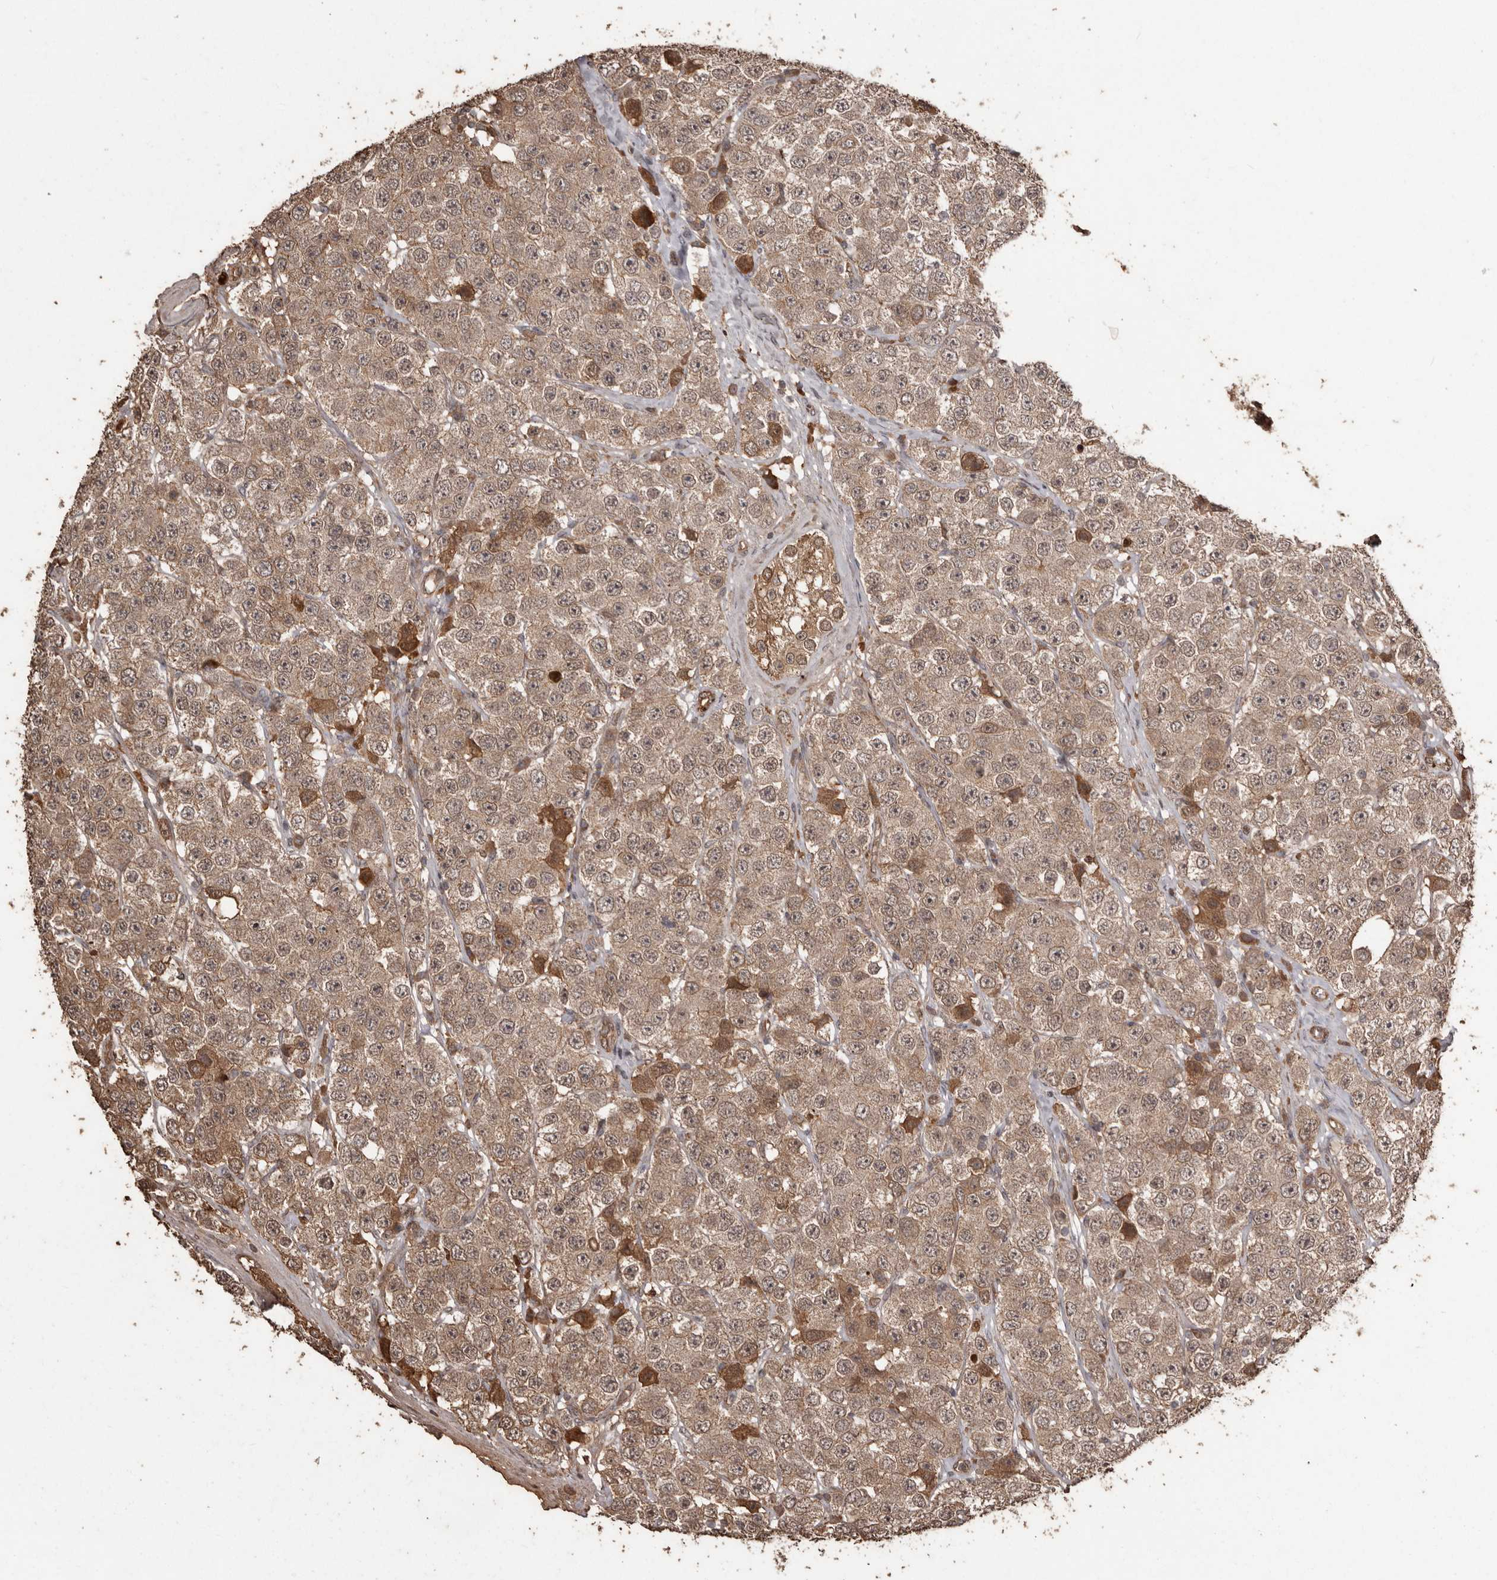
{"staining": {"intensity": "weak", "quantity": ">75%", "location": "cytoplasmic/membranous"}, "tissue": "testis cancer", "cell_type": "Tumor cells", "image_type": "cancer", "snomed": [{"axis": "morphology", "description": "Seminoma, NOS"}, {"axis": "topography", "description": "Testis"}], "caption": "There is low levels of weak cytoplasmic/membranous staining in tumor cells of testis cancer, as demonstrated by immunohistochemical staining (brown color).", "gene": "NUP43", "patient": {"sex": "male", "age": 28}}